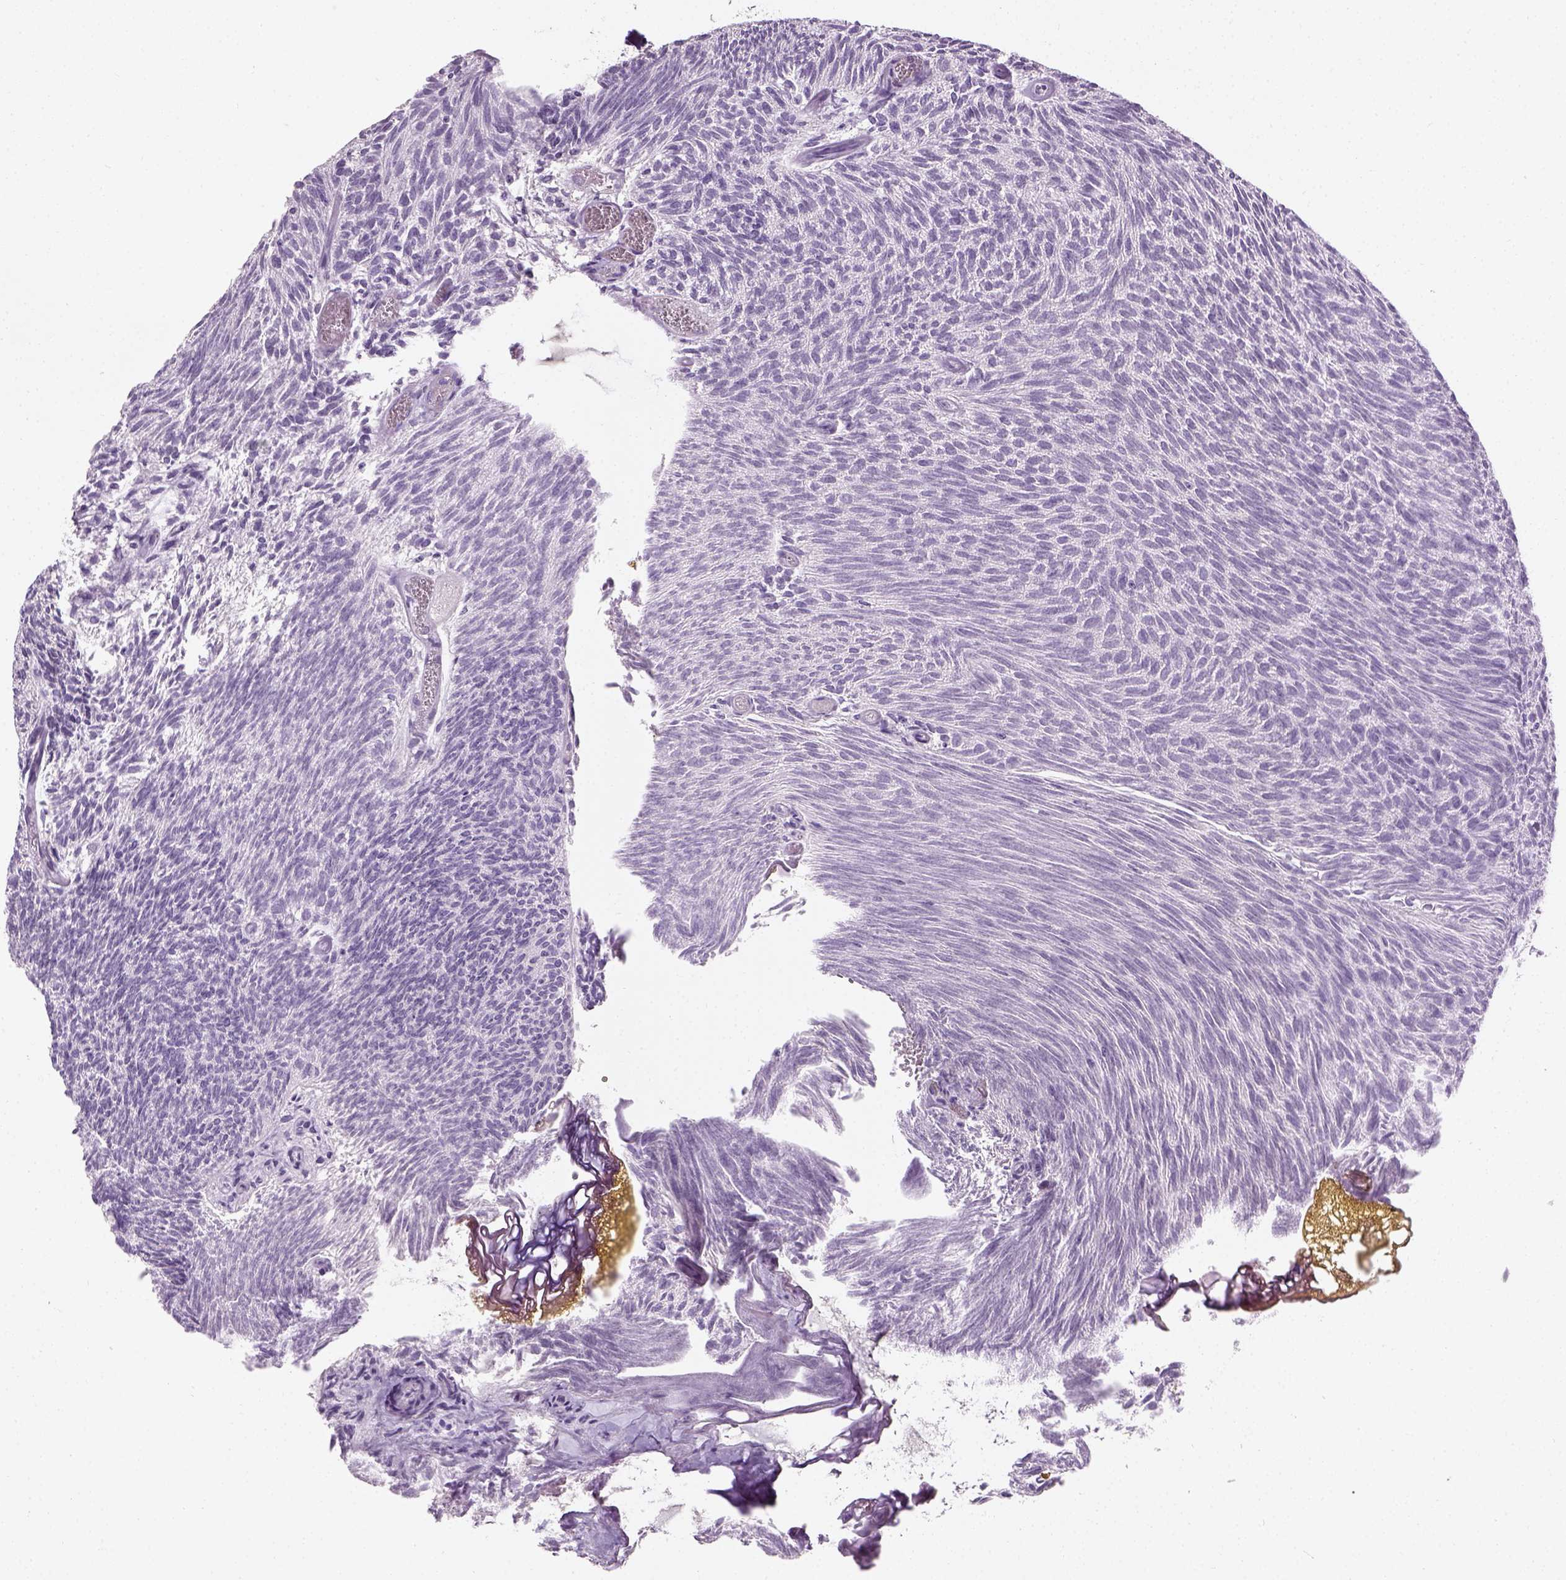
{"staining": {"intensity": "negative", "quantity": "none", "location": "none"}, "tissue": "urothelial cancer", "cell_type": "Tumor cells", "image_type": "cancer", "snomed": [{"axis": "morphology", "description": "Urothelial carcinoma, Low grade"}, {"axis": "topography", "description": "Urinary bladder"}], "caption": "Urothelial carcinoma (low-grade) was stained to show a protein in brown. There is no significant expression in tumor cells.", "gene": "TH", "patient": {"sex": "male", "age": 77}}